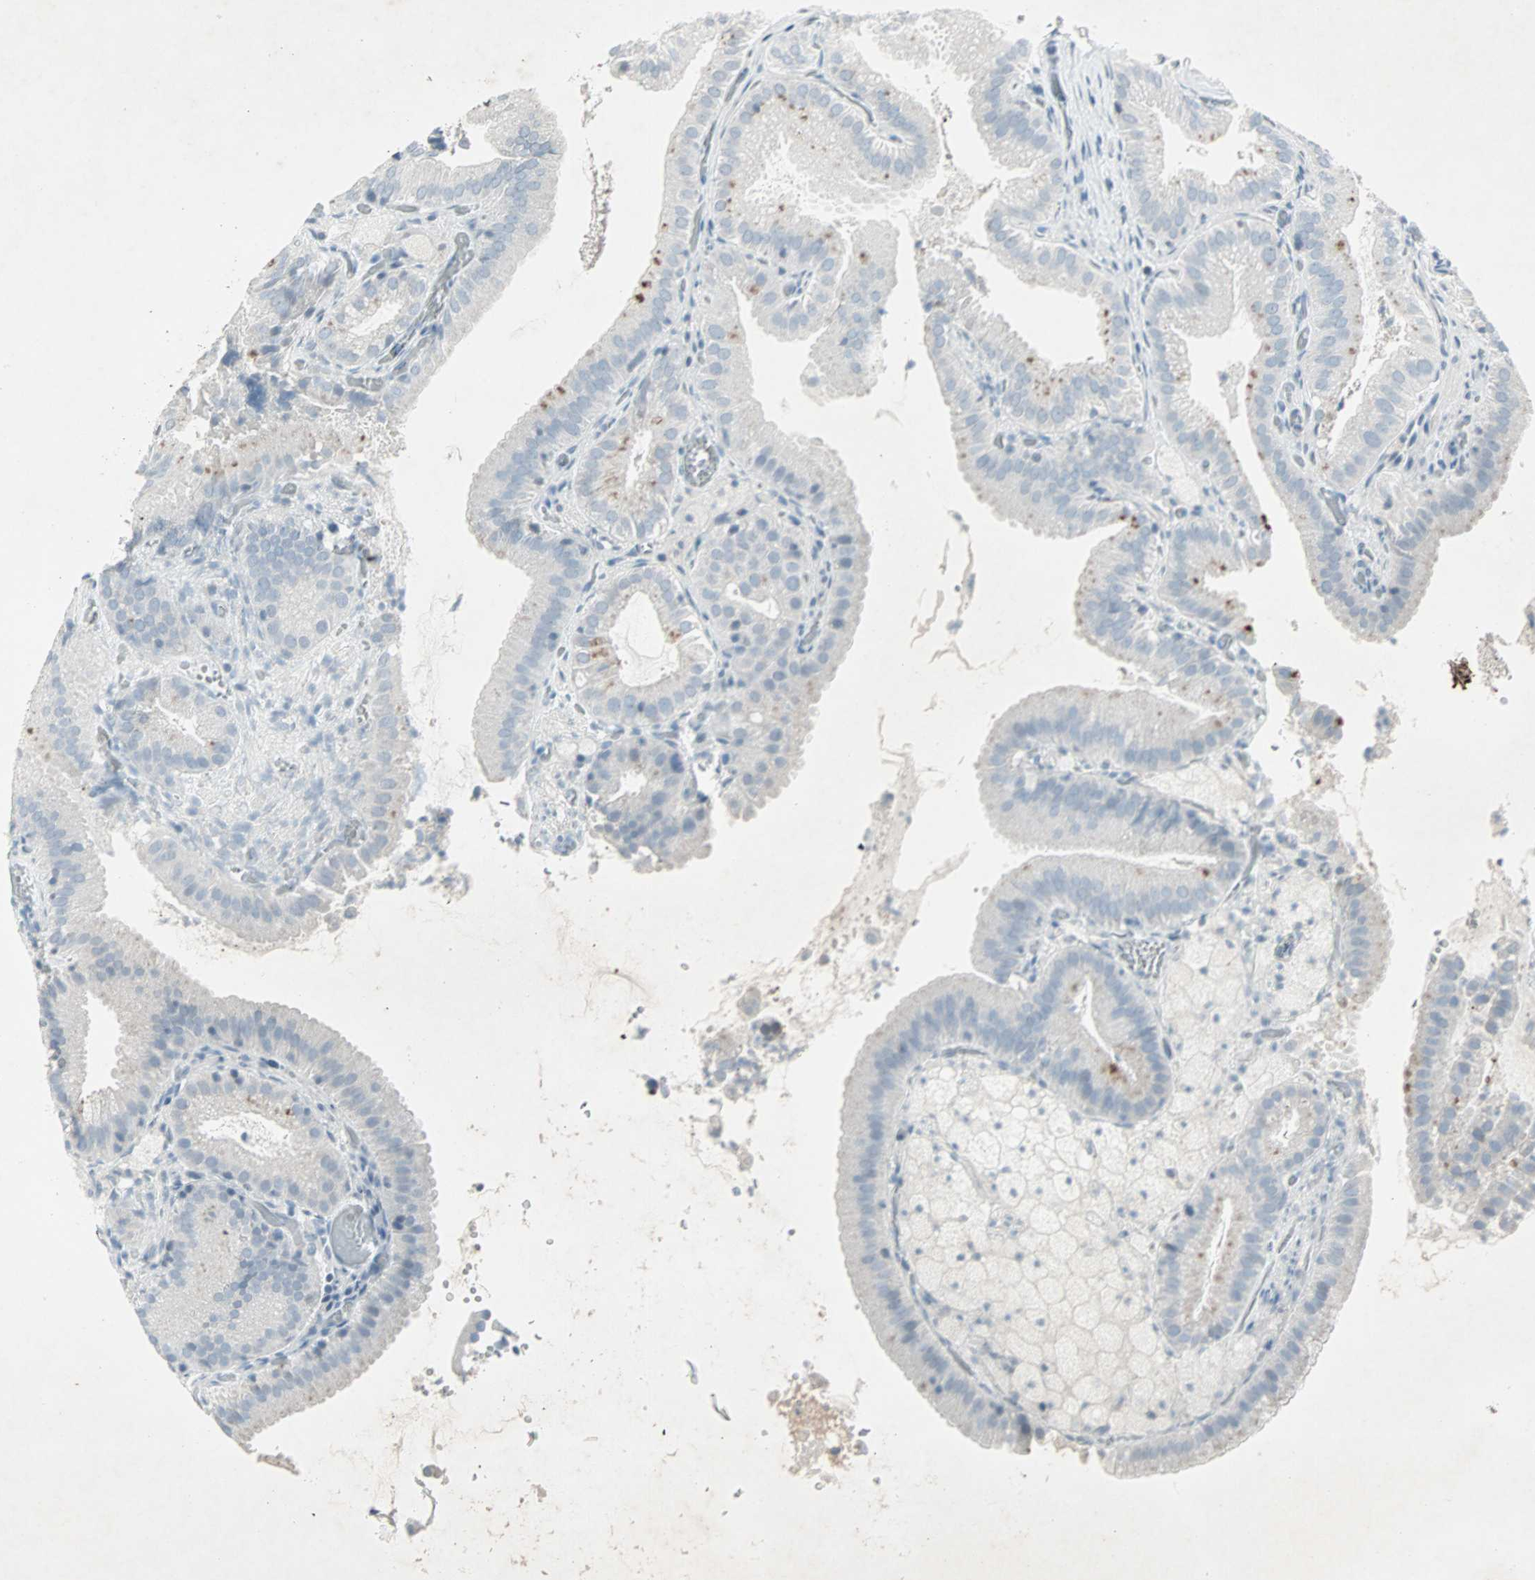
{"staining": {"intensity": "strong", "quantity": "<25%", "location": "cytoplasmic/membranous"}, "tissue": "gallbladder", "cell_type": "Glandular cells", "image_type": "normal", "snomed": [{"axis": "morphology", "description": "Normal tissue, NOS"}, {"axis": "topography", "description": "Gallbladder"}], "caption": "Immunohistochemistry (IHC) (DAB) staining of normal human gallbladder exhibits strong cytoplasmic/membranous protein staining in approximately <25% of glandular cells.", "gene": "LANCL3", "patient": {"sex": "male", "age": 54}}